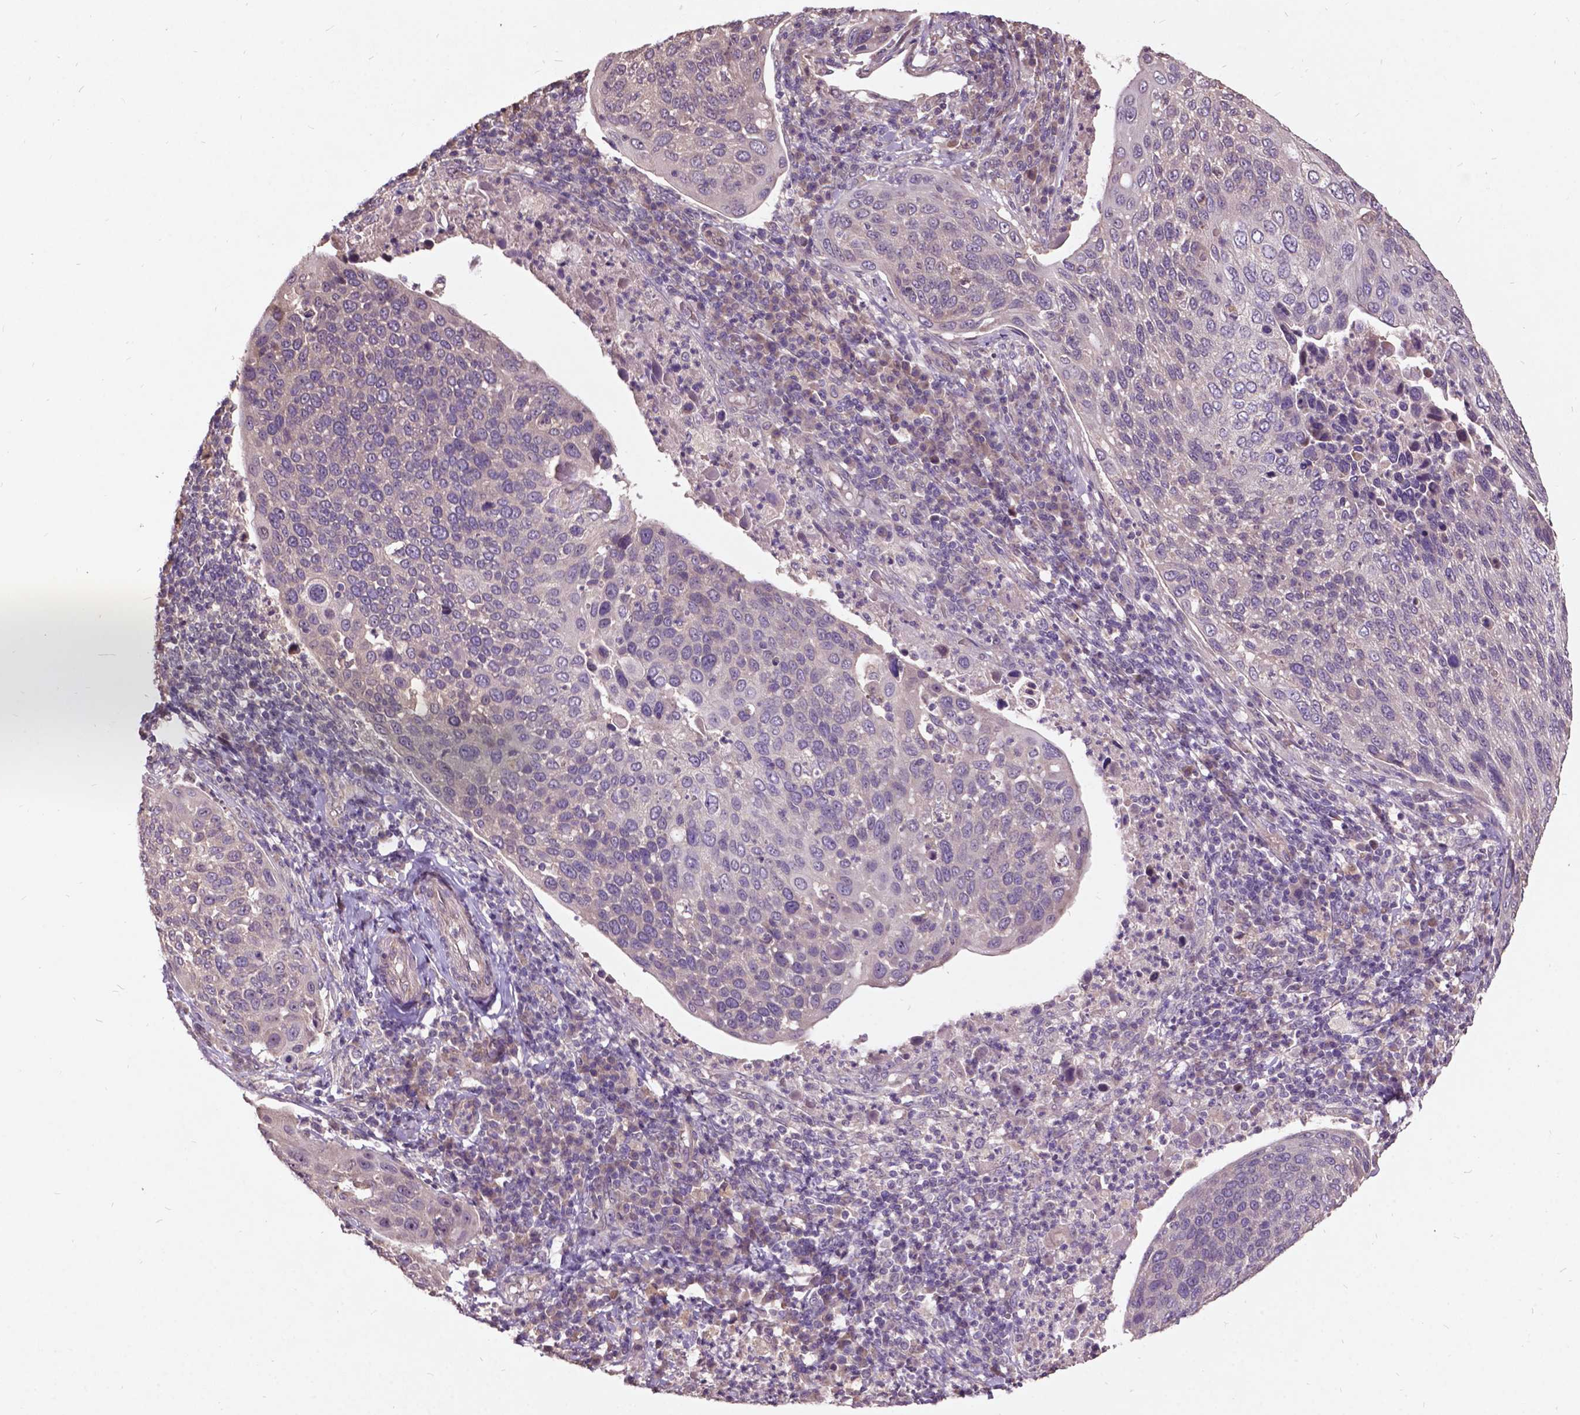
{"staining": {"intensity": "negative", "quantity": "none", "location": "none"}, "tissue": "cervical cancer", "cell_type": "Tumor cells", "image_type": "cancer", "snomed": [{"axis": "morphology", "description": "Squamous cell carcinoma, NOS"}, {"axis": "topography", "description": "Cervix"}], "caption": "Cervical squamous cell carcinoma stained for a protein using IHC displays no positivity tumor cells.", "gene": "AP1S3", "patient": {"sex": "female", "age": 54}}